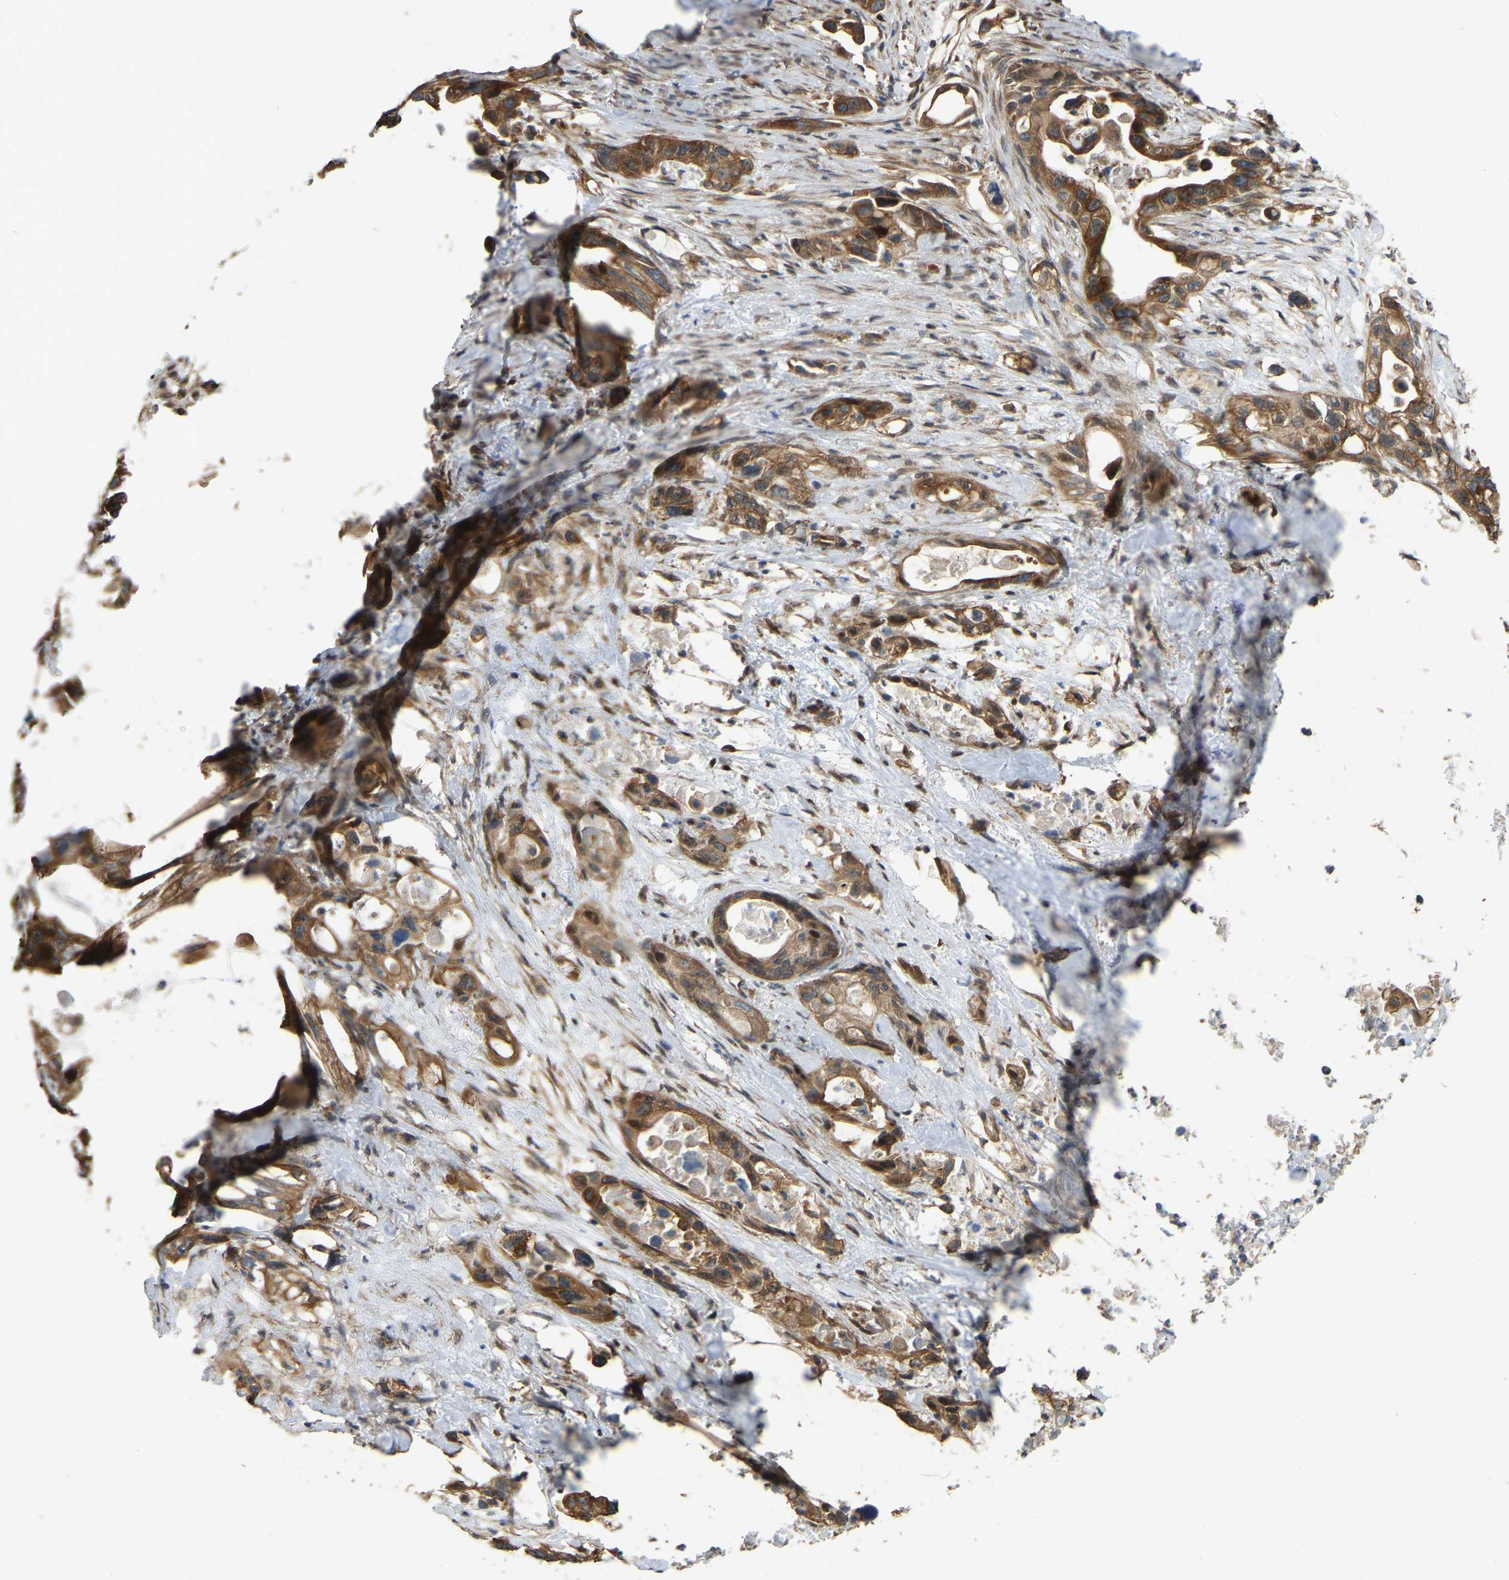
{"staining": {"intensity": "moderate", "quantity": ">75%", "location": "cytoplasmic/membranous"}, "tissue": "pancreatic cancer", "cell_type": "Tumor cells", "image_type": "cancer", "snomed": [{"axis": "morphology", "description": "Adenocarcinoma, NOS"}, {"axis": "topography", "description": "Pancreas"}], "caption": "A micrograph of pancreatic adenocarcinoma stained for a protein shows moderate cytoplasmic/membranous brown staining in tumor cells. (Brightfield microscopy of DAB IHC at high magnification).", "gene": "C21orf91", "patient": {"sex": "male", "age": 53}}